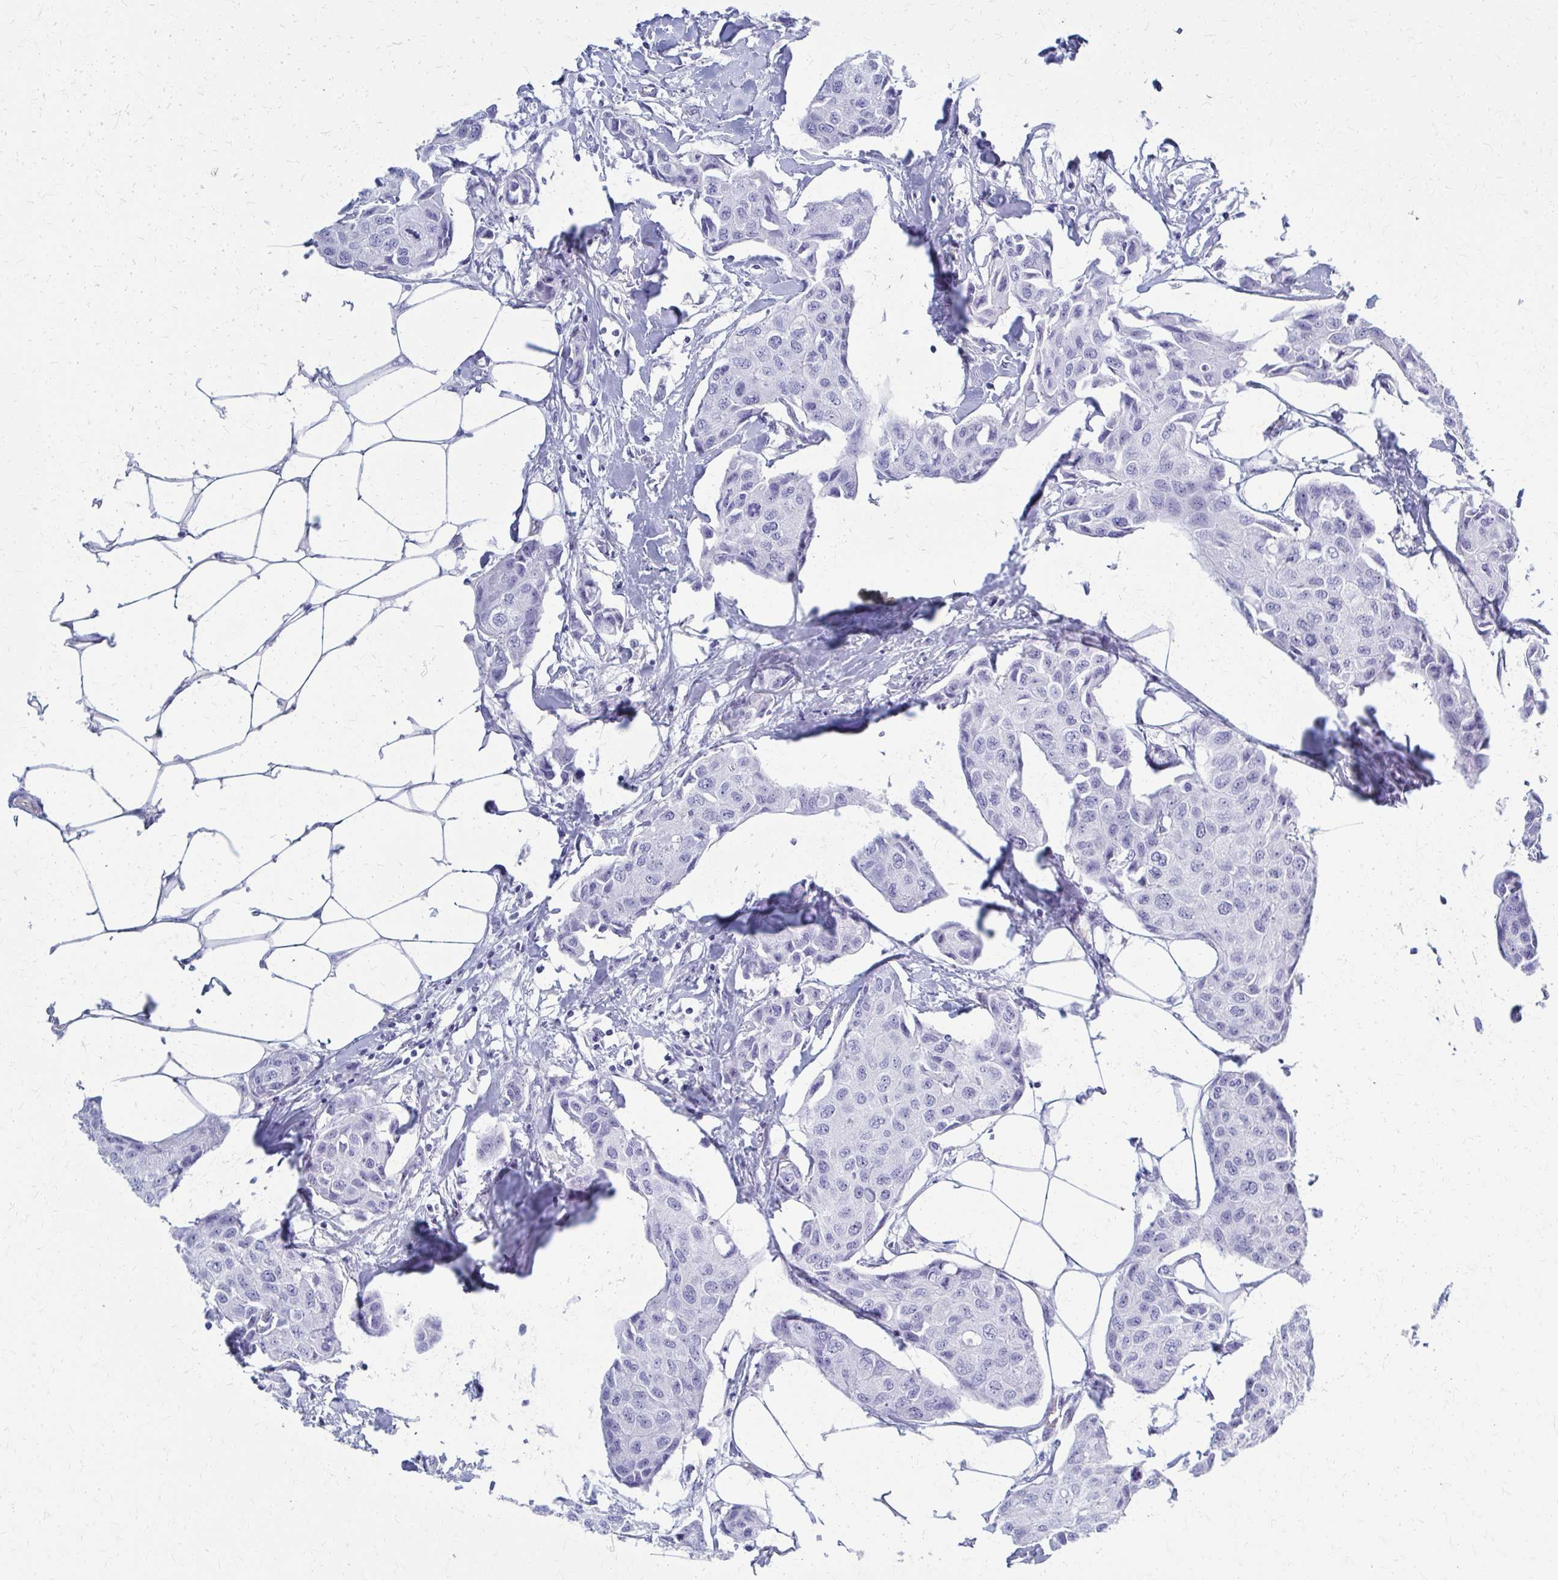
{"staining": {"intensity": "negative", "quantity": "none", "location": "none"}, "tissue": "breast cancer", "cell_type": "Tumor cells", "image_type": "cancer", "snomed": [{"axis": "morphology", "description": "Duct carcinoma"}, {"axis": "topography", "description": "Breast"}, {"axis": "topography", "description": "Lymph node"}], "caption": "Intraductal carcinoma (breast) stained for a protein using IHC reveals no expression tumor cells.", "gene": "GFAP", "patient": {"sex": "female", "age": 80}}